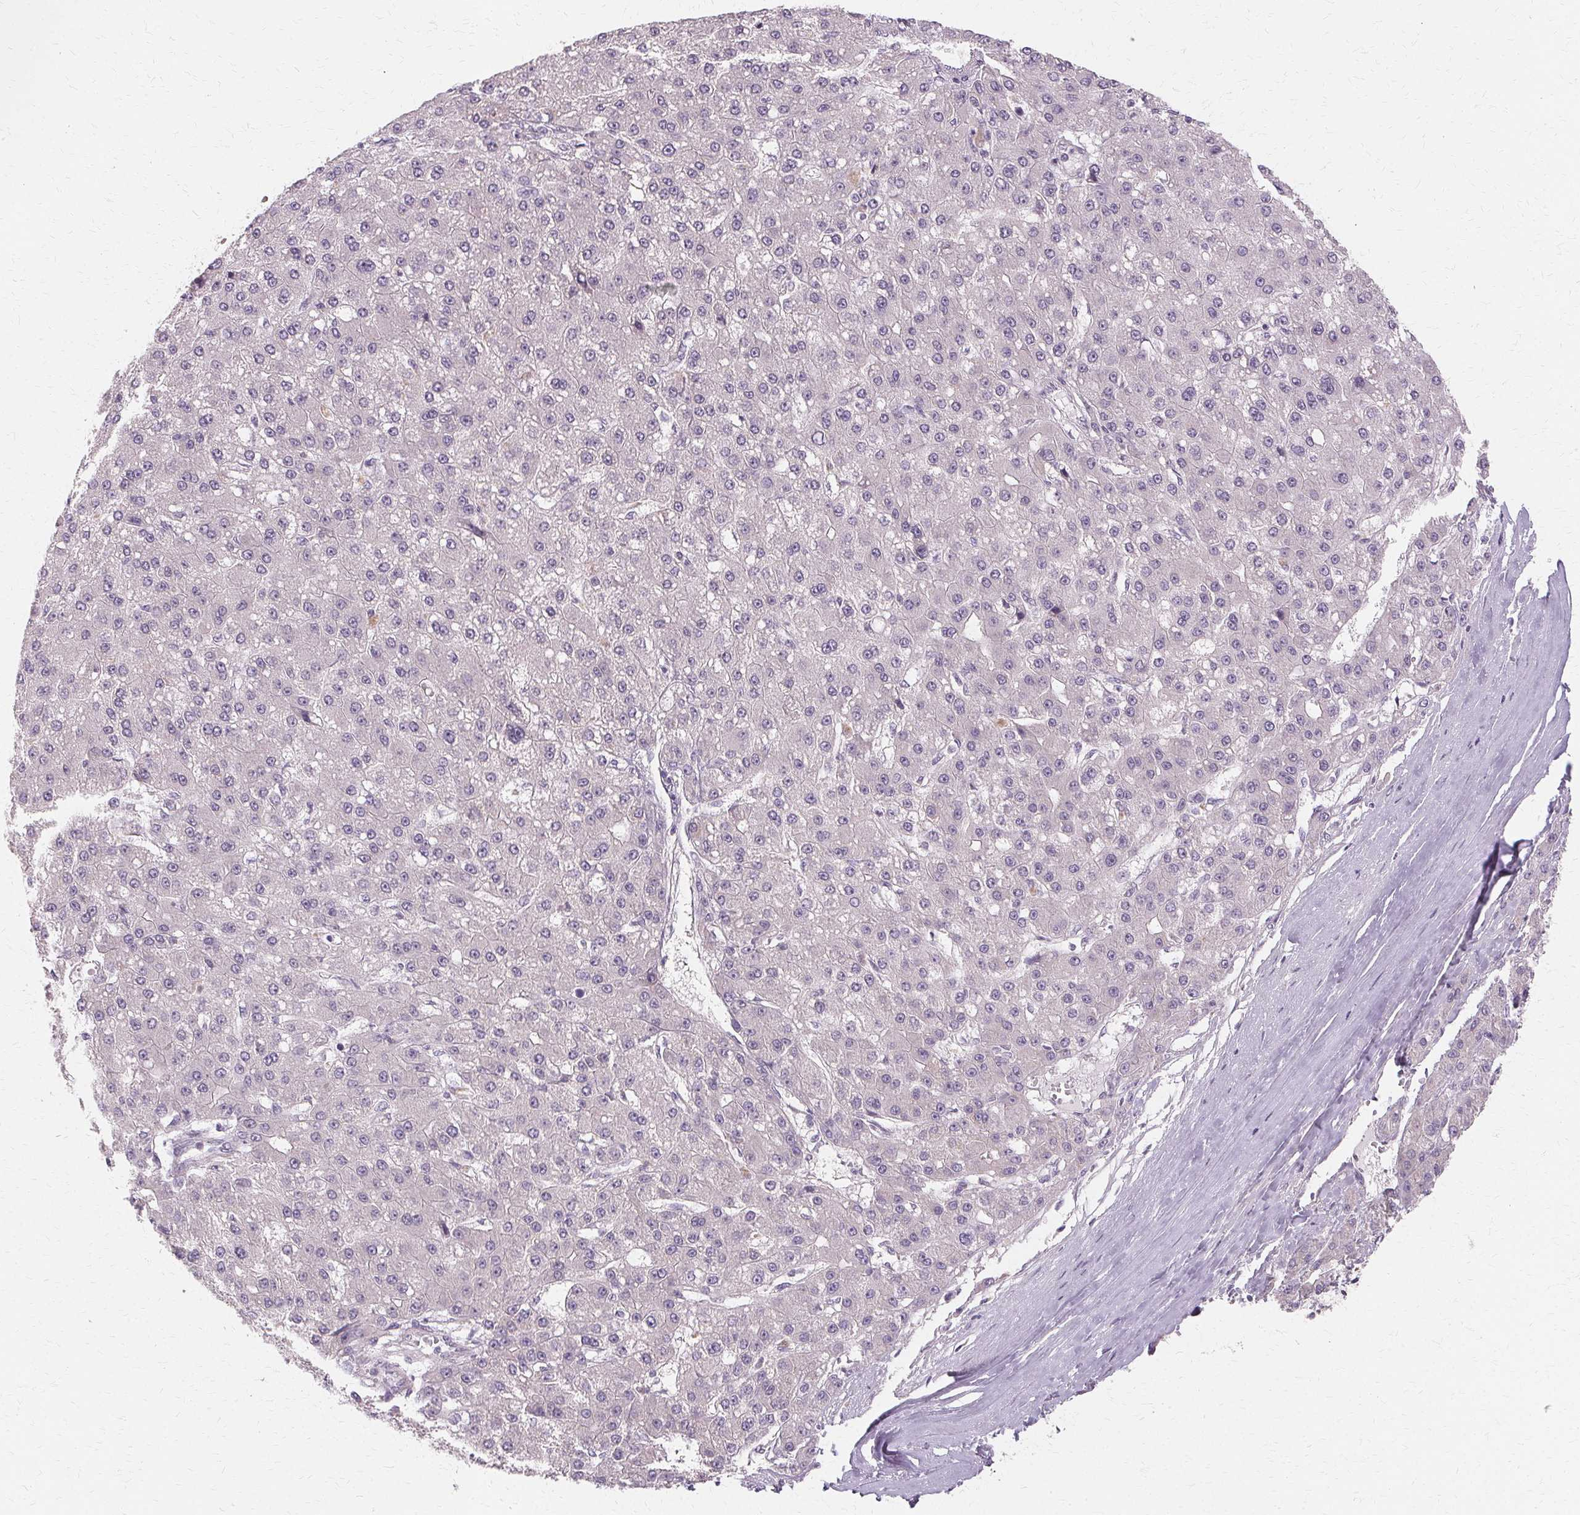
{"staining": {"intensity": "negative", "quantity": "none", "location": "none"}, "tissue": "liver cancer", "cell_type": "Tumor cells", "image_type": "cancer", "snomed": [{"axis": "morphology", "description": "Carcinoma, Hepatocellular, NOS"}, {"axis": "topography", "description": "Liver"}], "caption": "Tumor cells show no significant expression in liver hepatocellular carcinoma.", "gene": "USP8", "patient": {"sex": "male", "age": 67}}